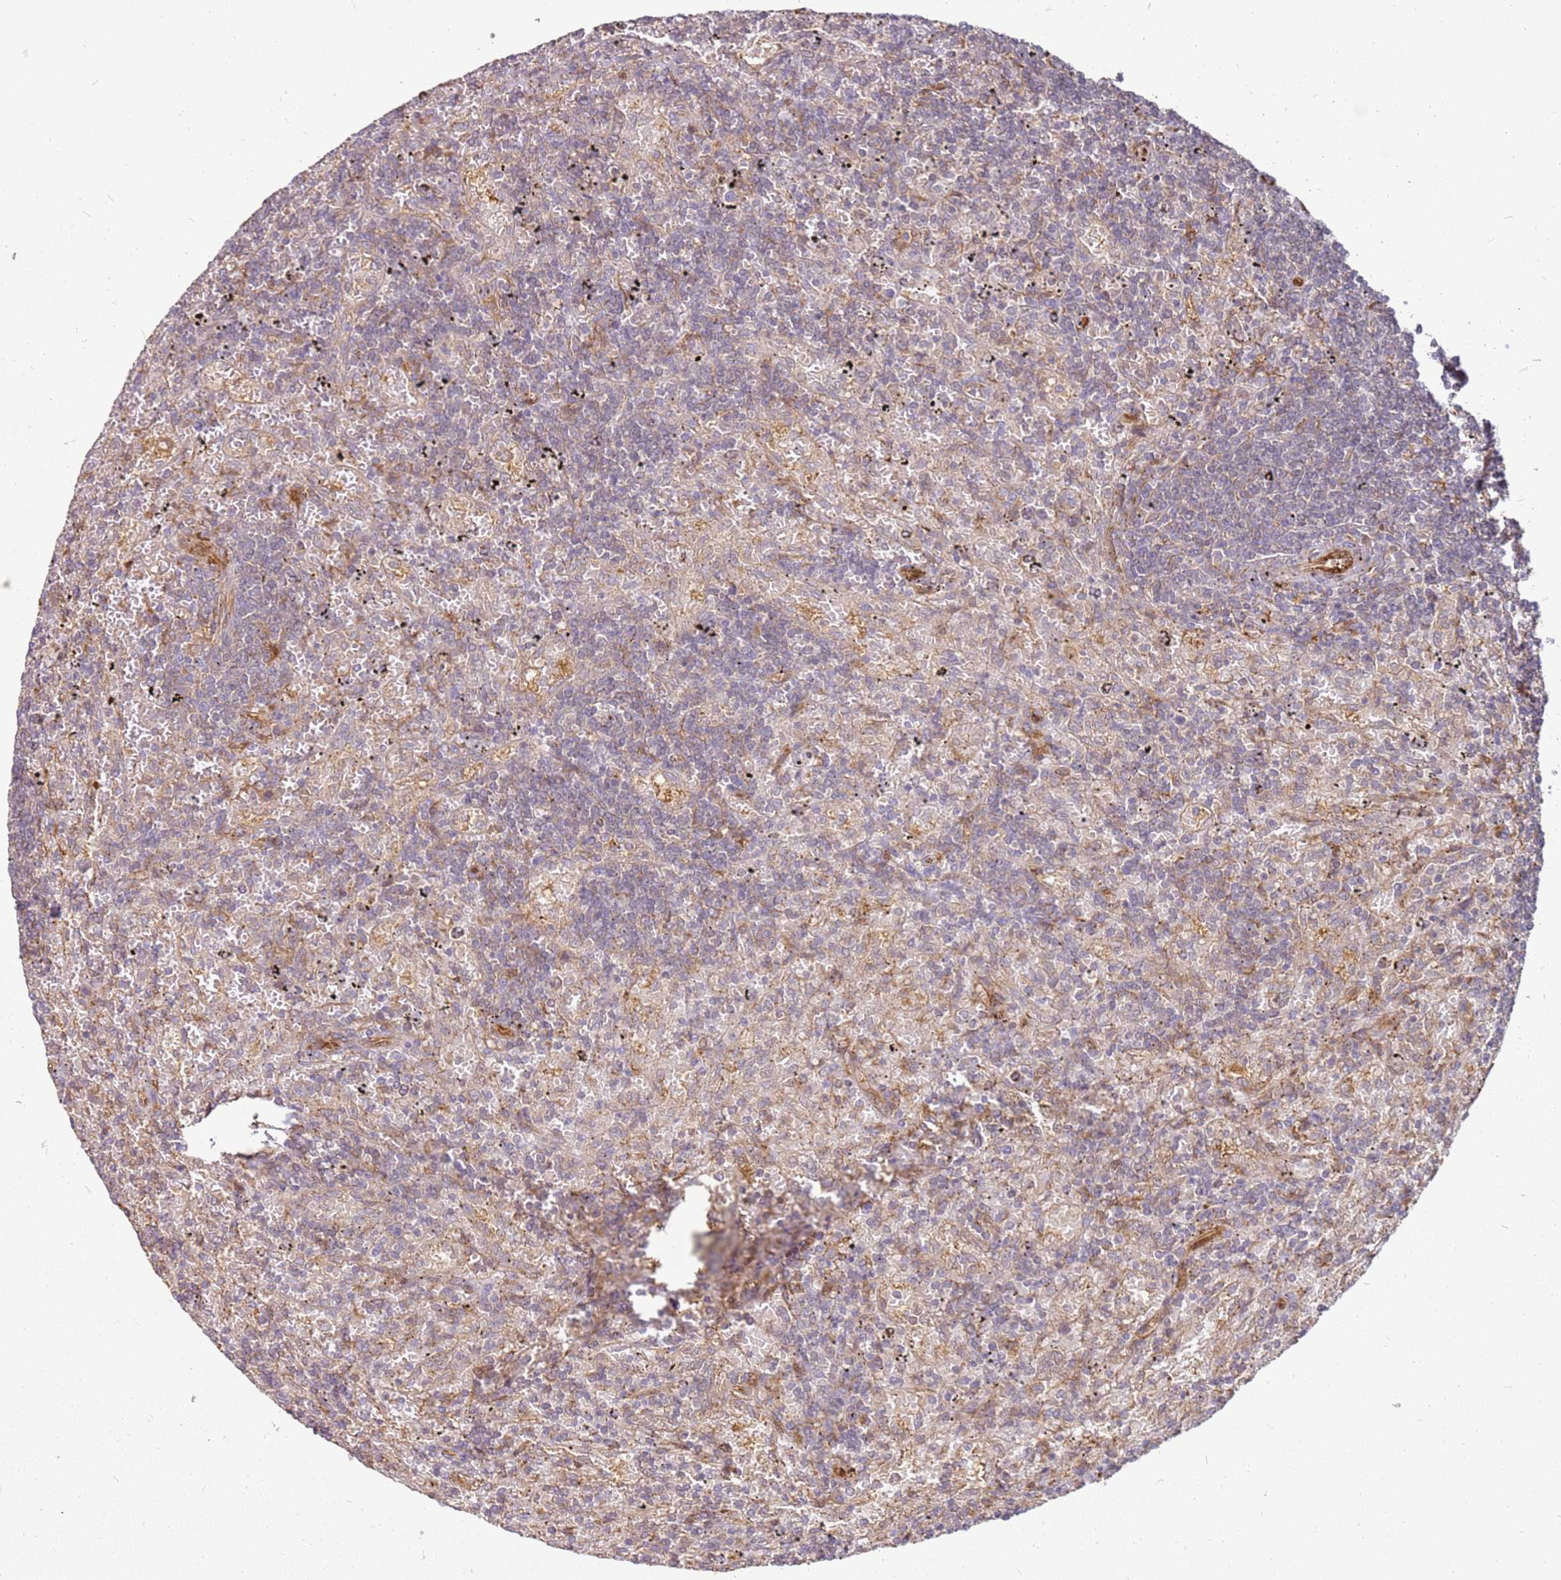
{"staining": {"intensity": "negative", "quantity": "none", "location": "none"}, "tissue": "lymphoma", "cell_type": "Tumor cells", "image_type": "cancer", "snomed": [{"axis": "morphology", "description": "Malignant lymphoma, non-Hodgkin's type, Low grade"}, {"axis": "topography", "description": "Spleen"}], "caption": "Tumor cells are negative for protein expression in human malignant lymphoma, non-Hodgkin's type (low-grade).", "gene": "NUDT14", "patient": {"sex": "male", "age": 76}}